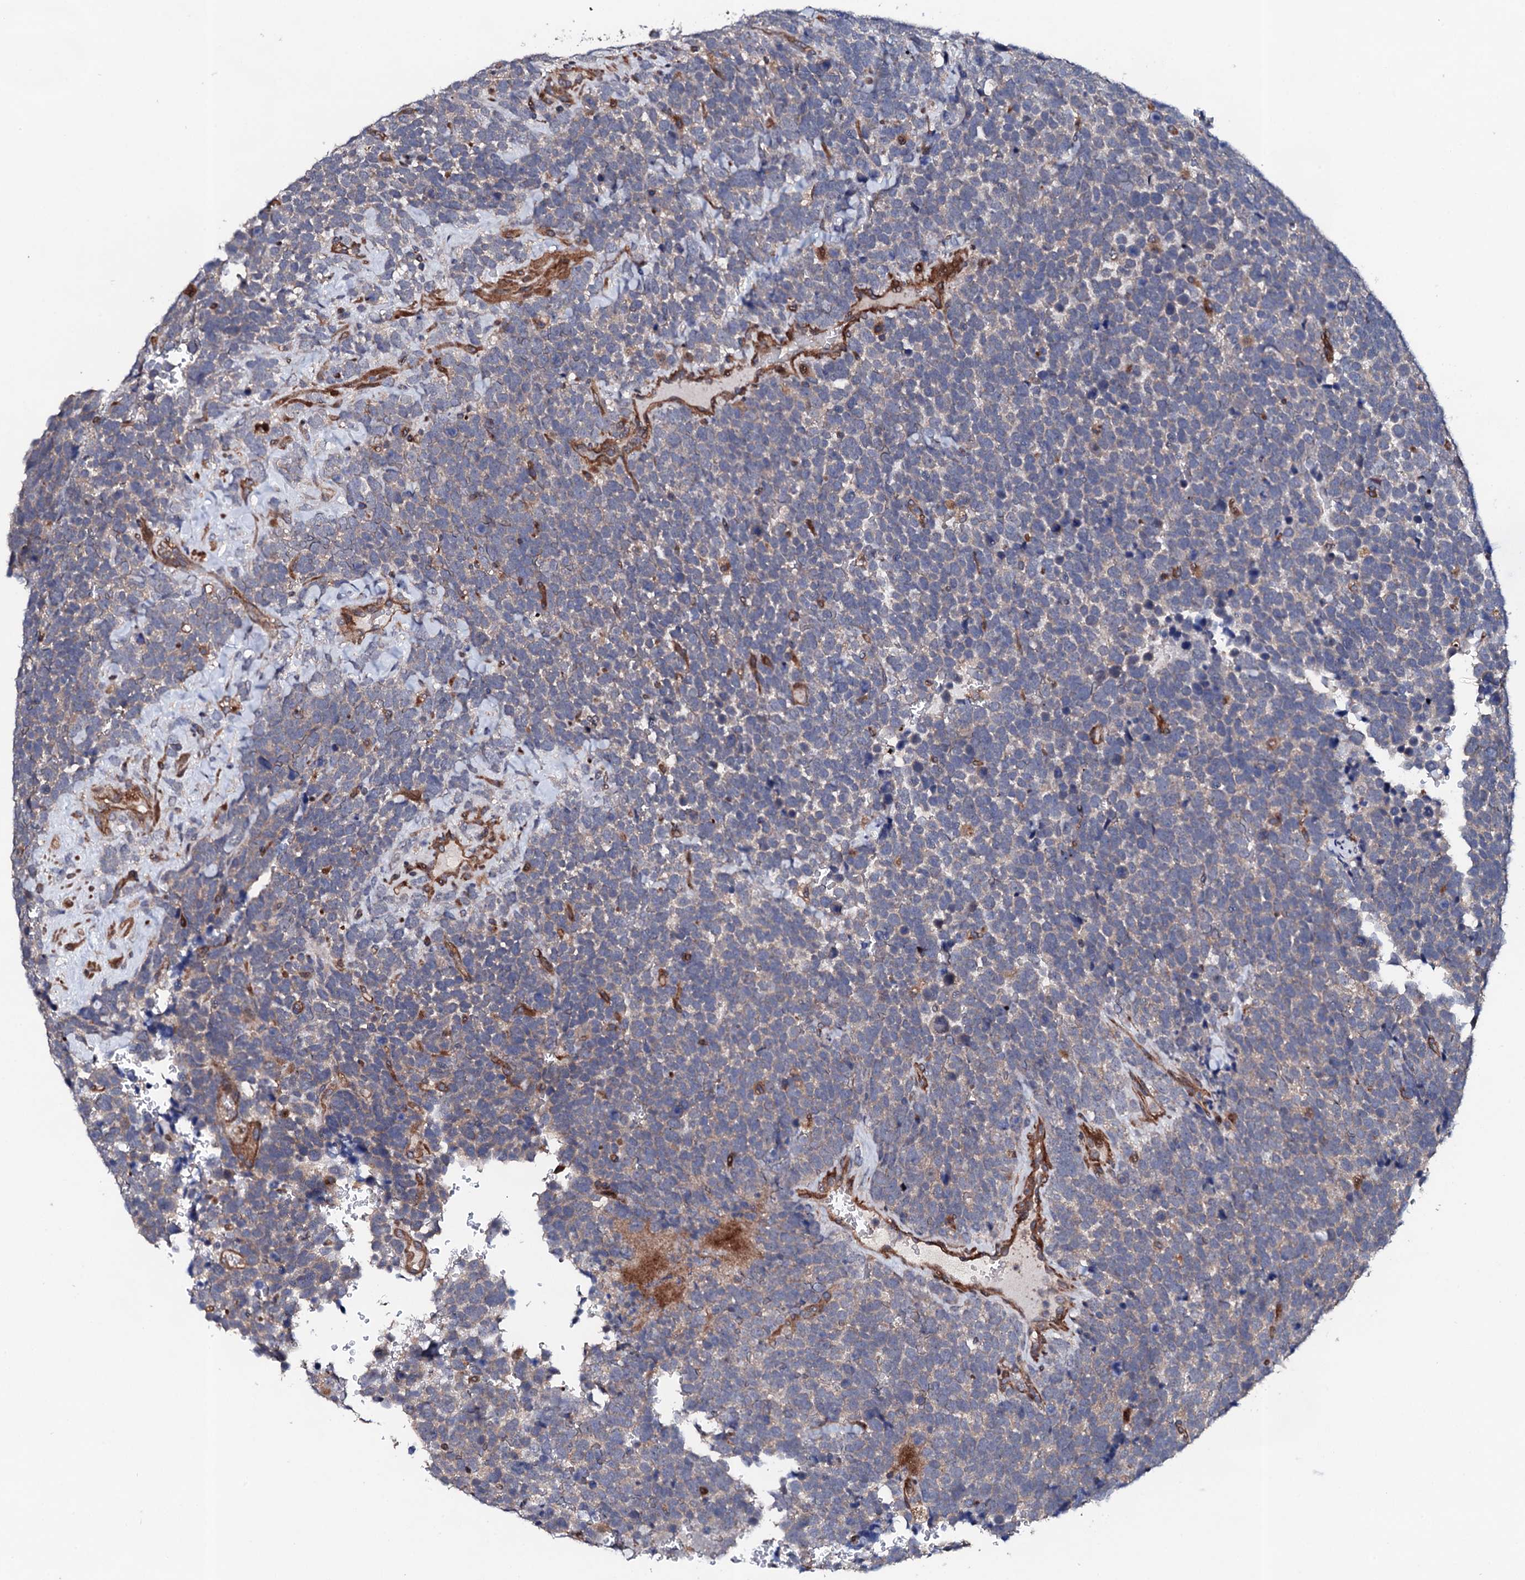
{"staining": {"intensity": "weak", "quantity": "25%-75%", "location": "cytoplasmic/membranous"}, "tissue": "urothelial cancer", "cell_type": "Tumor cells", "image_type": "cancer", "snomed": [{"axis": "morphology", "description": "Urothelial carcinoma, High grade"}, {"axis": "topography", "description": "Urinary bladder"}], "caption": "Urothelial carcinoma (high-grade) stained with a brown dye displays weak cytoplasmic/membranous positive expression in about 25%-75% of tumor cells.", "gene": "CIAO2A", "patient": {"sex": "female", "age": 82}}